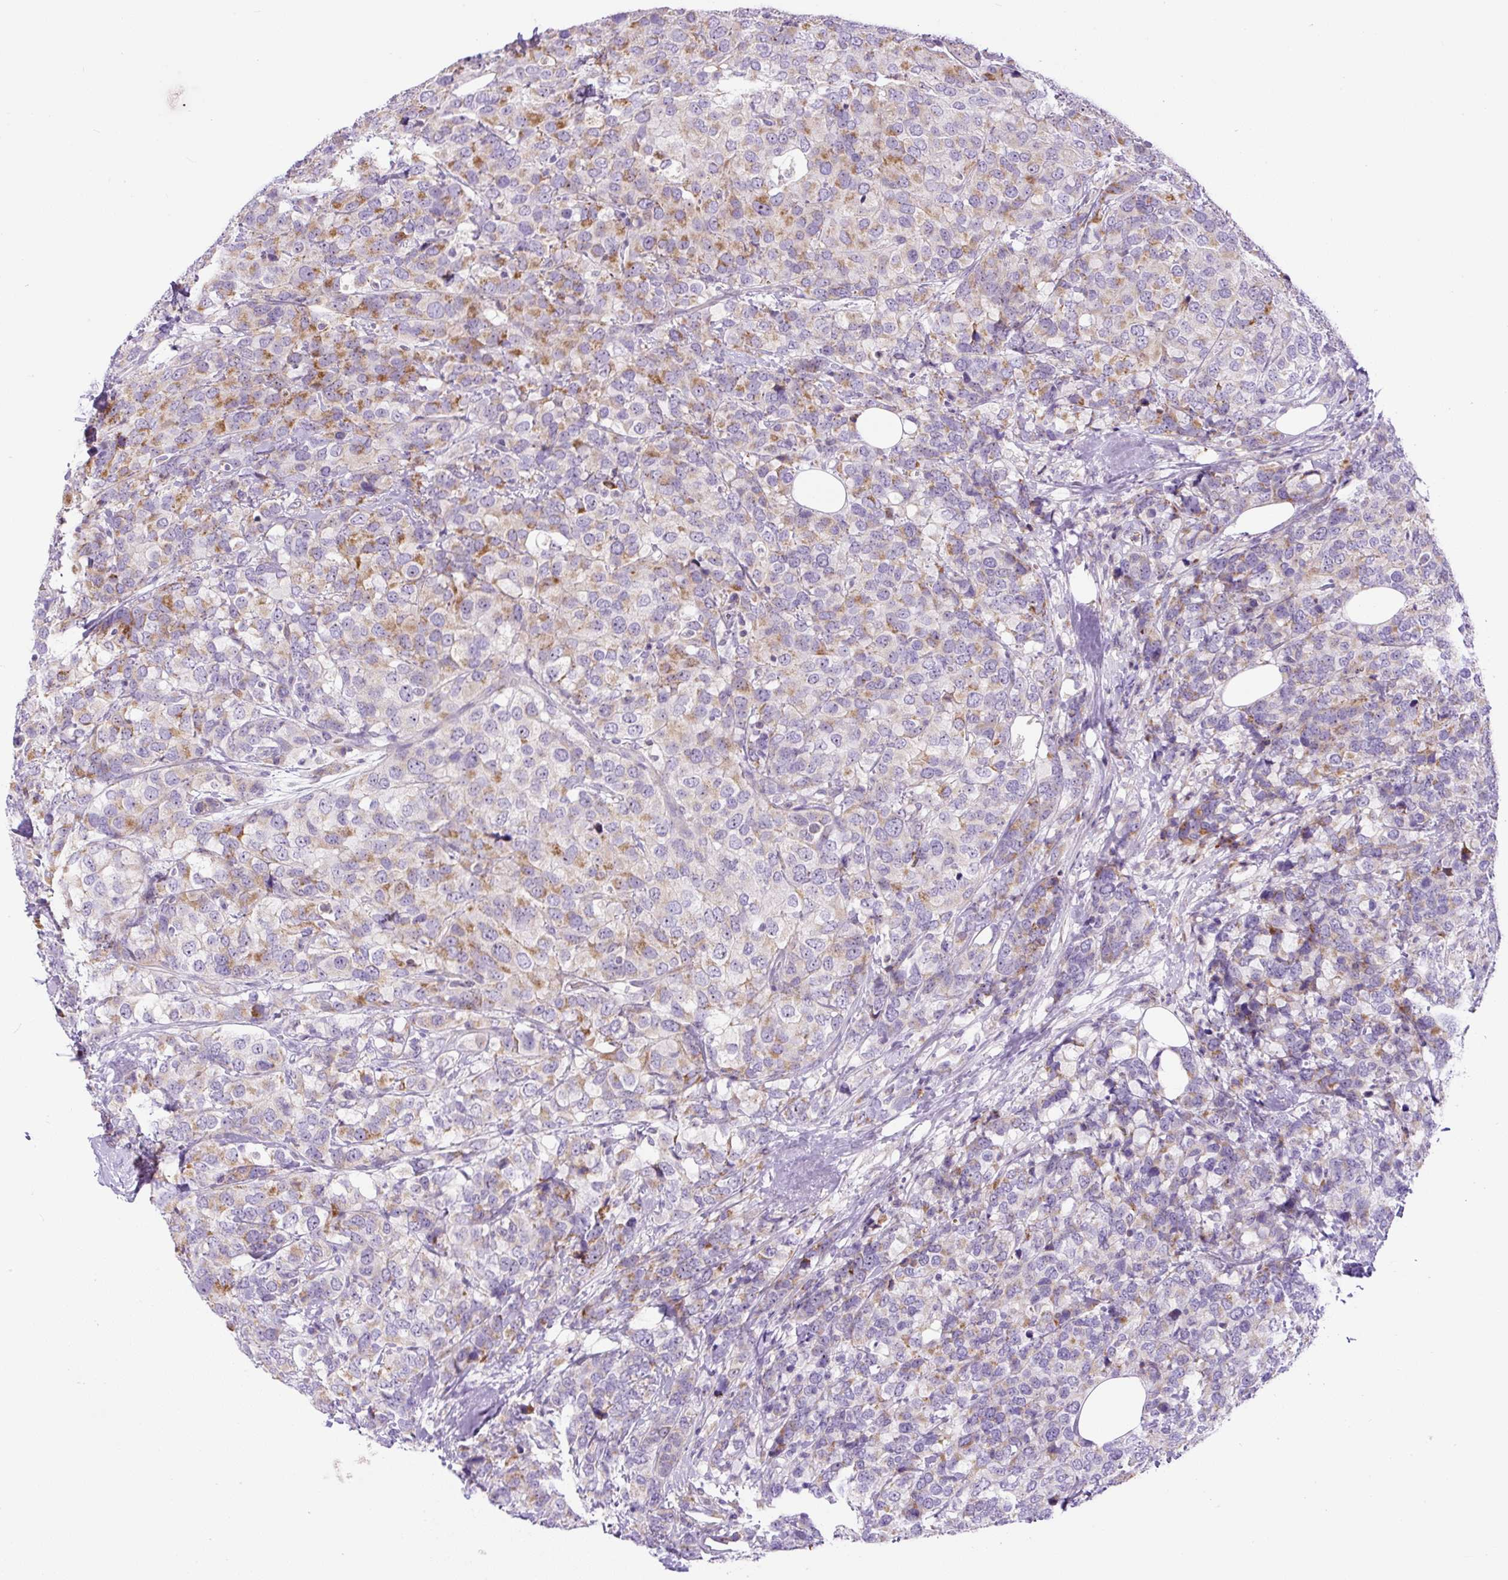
{"staining": {"intensity": "moderate", "quantity": "25%-75%", "location": "cytoplasmic/membranous"}, "tissue": "breast cancer", "cell_type": "Tumor cells", "image_type": "cancer", "snomed": [{"axis": "morphology", "description": "Lobular carcinoma"}, {"axis": "topography", "description": "Breast"}], "caption": "Protein analysis of lobular carcinoma (breast) tissue reveals moderate cytoplasmic/membranous staining in about 25%-75% of tumor cells.", "gene": "ZNF596", "patient": {"sex": "female", "age": 59}}